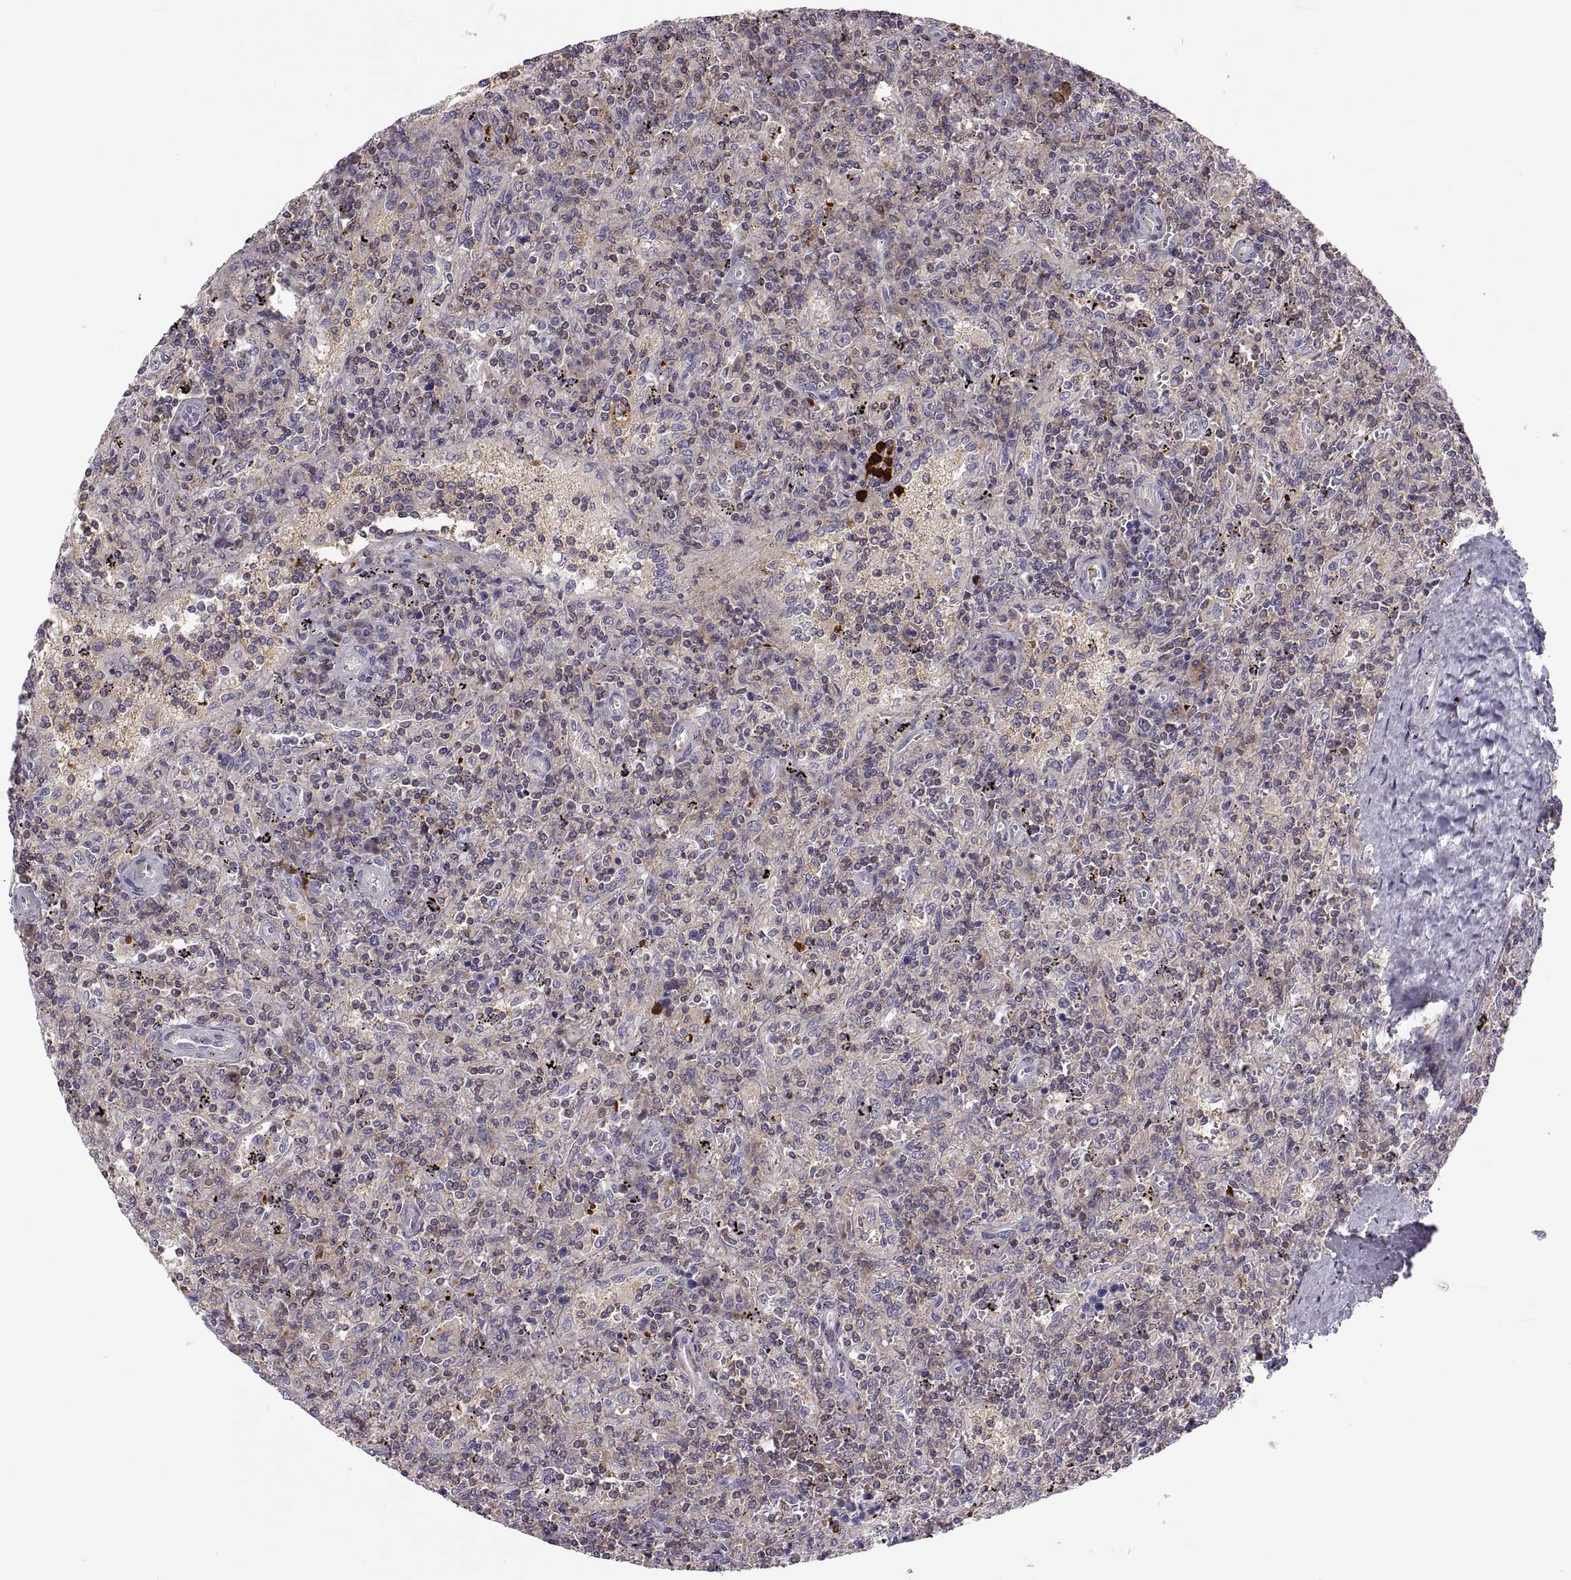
{"staining": {"intensity": "negative", "quantity": "none", "location": "none"}, "tissue": "lymphoma", "cell_type": "Tumor cells", "image_type": "cancer", "snomed": [{"axis": "morphology", "description": "Malignant lymphoma, non-Hodgkin's type, Low grade"}, {"axis": "topography", "description": "Spleen"}], "caption": "Tumor cells show no significant protein staining in lymphoma.", "gene": "SPATA32", "patient": {"sex": "male", "age": 62}}